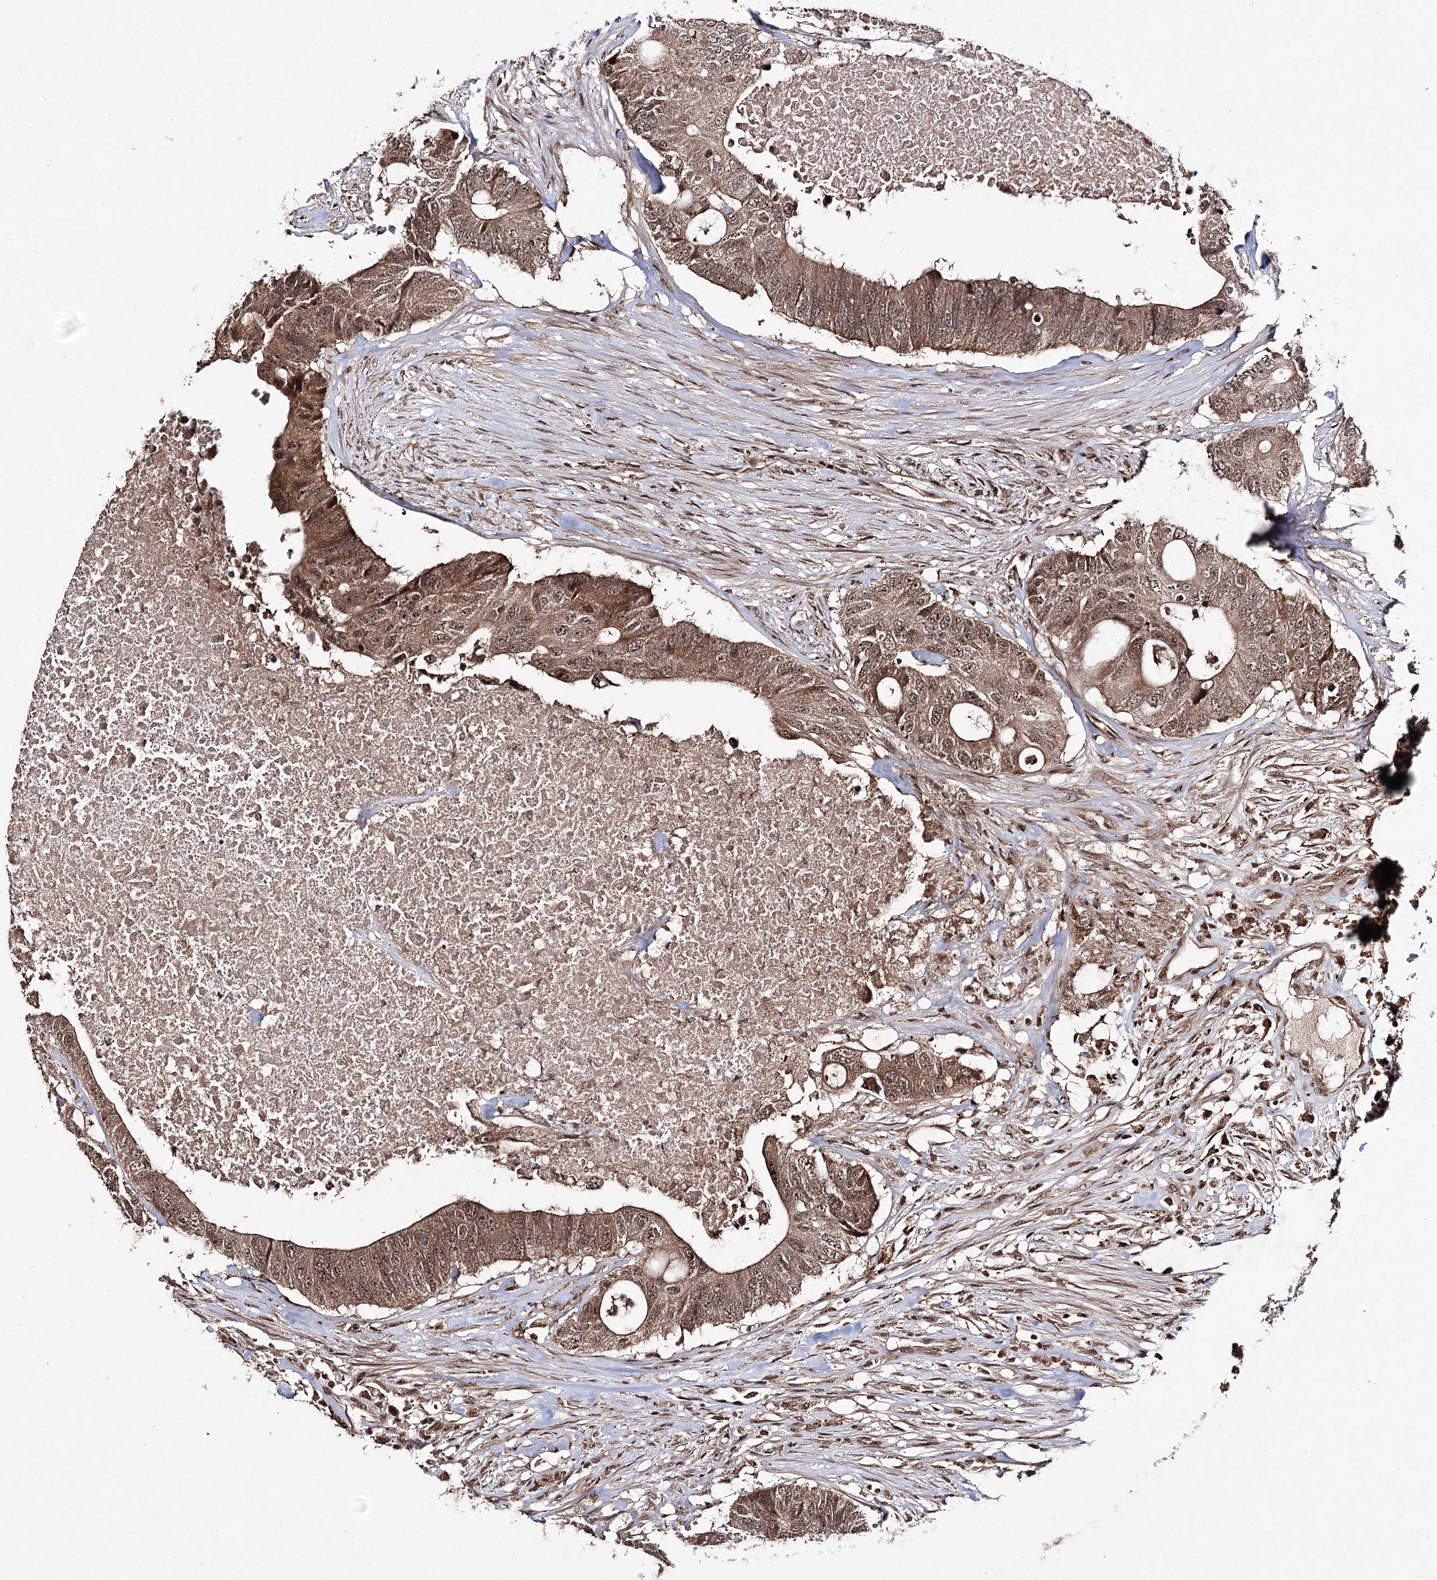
{"staining": {"intensity": "strong", "quantity": ">75%", "location": "cytoplasmic/membranous,nuclear"}, "tissue": "colorectal cancer", "cell_type": "Tumor cells", "image_type": "cancer", "snomed": [{"axis": "morphology", "description": "Adenocarcinoma, NOS"}, {"axis": "topography", "description": "Colon"}], "caption": "The immunohistochemical stain labels strong cytoplasmic/membranous and nuclear staining in tumor cells of colorectal adenocarcinoma tissue.", "gene": "FAM53B", "patient": {"sex": "male", "age": 71}}